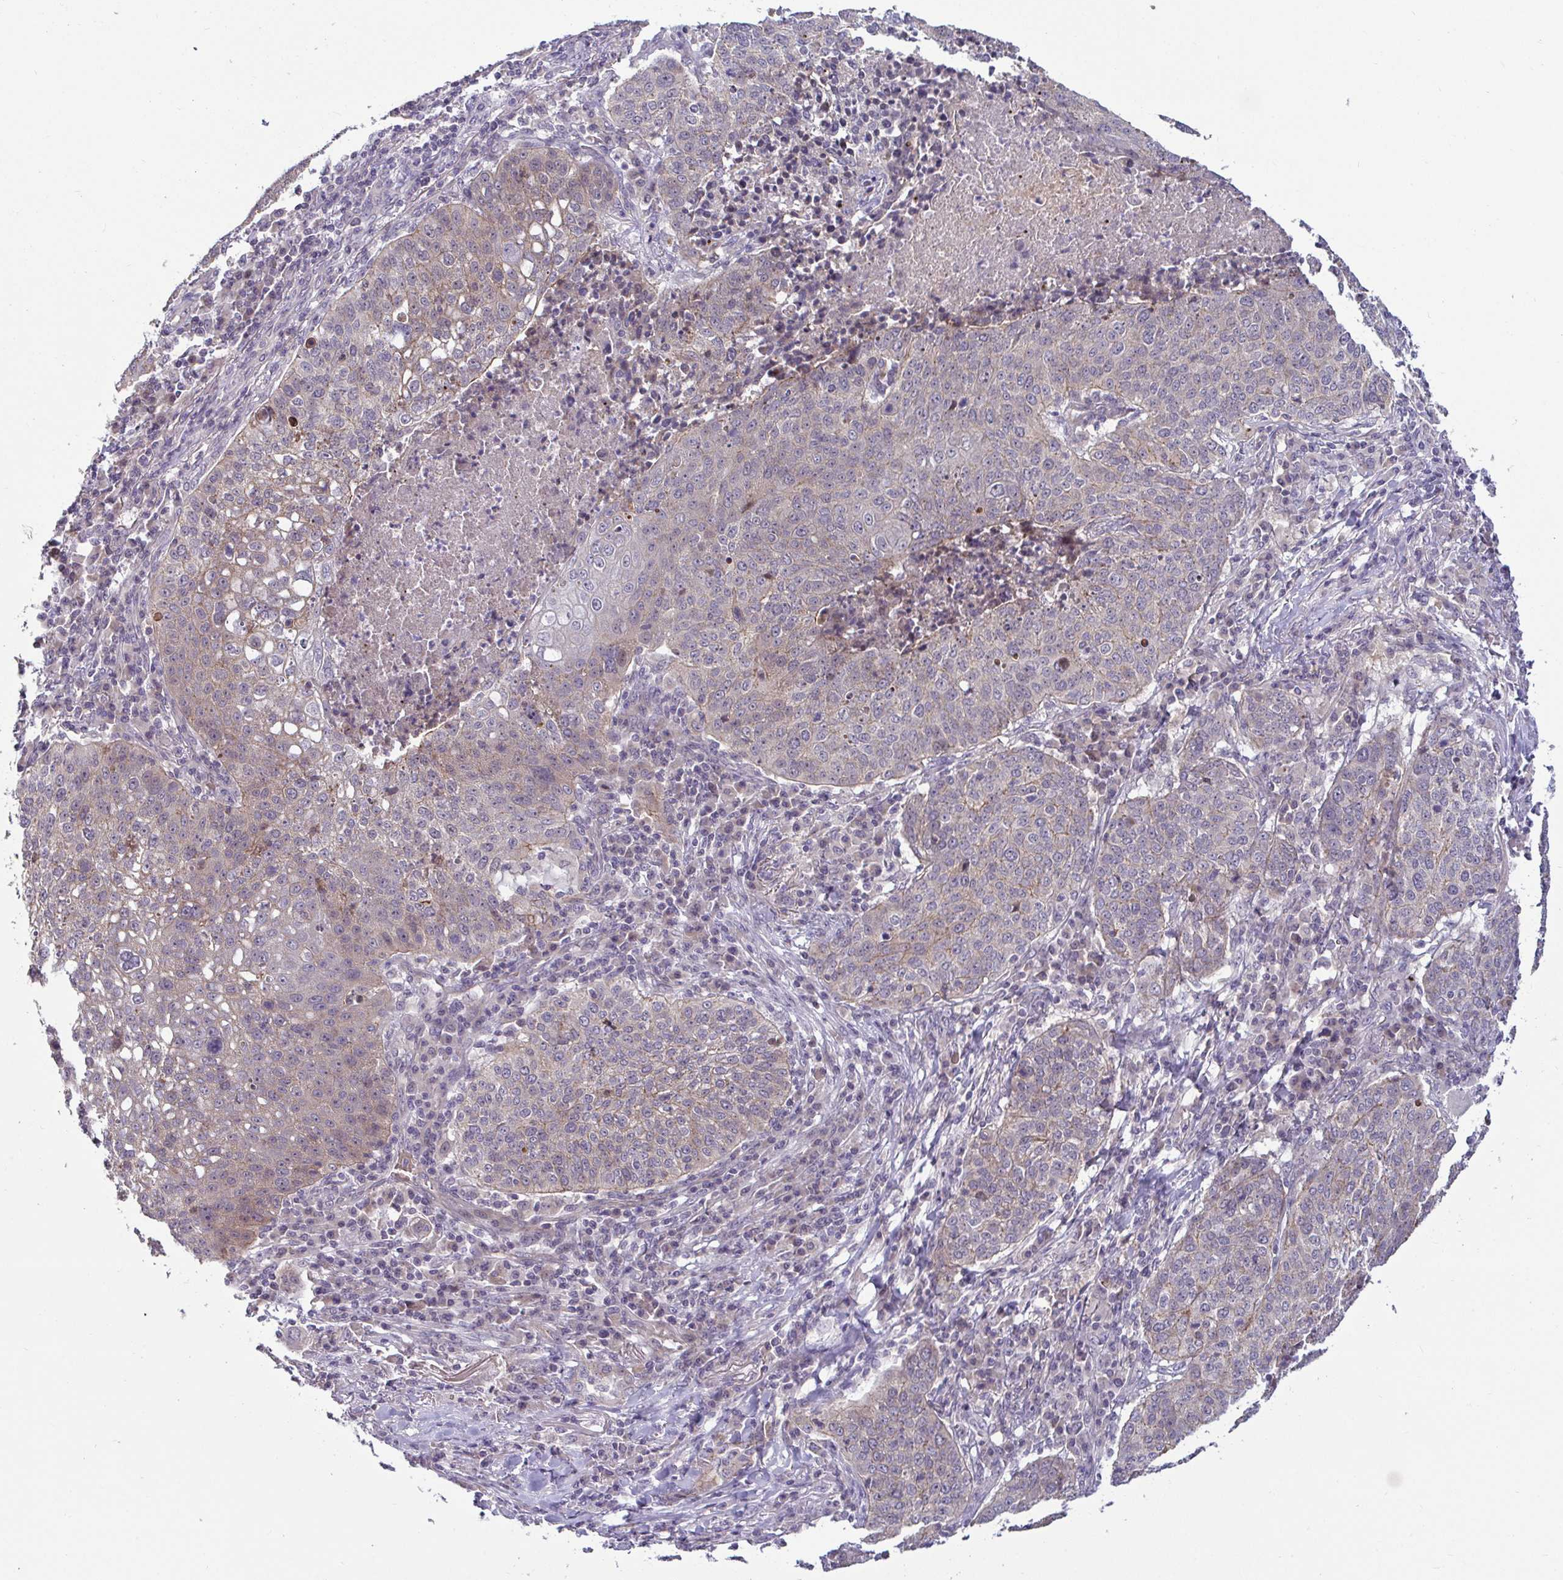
{"staining": {"intensity": "weak", "quantity": "<25%", "location": "cytoplasmic/membranous"}, "tissue": "lung cancer", "cell_type": "Tumor cells", "image_type": "cancer", "snomed": [{"axis": "morphology", "description": "Squamous cell carcinoma, NOS"}, {"axis": "topography", "description": "Lung"}], "caption": "Immunohistochemistry (IHC) of human lung cancer (squamous cell carcinoma) shows no expression in tumor cells. Nuclei are stained in blue.", "gene": "GSTM1", "patient": {"sex": "male", "age": 63}}